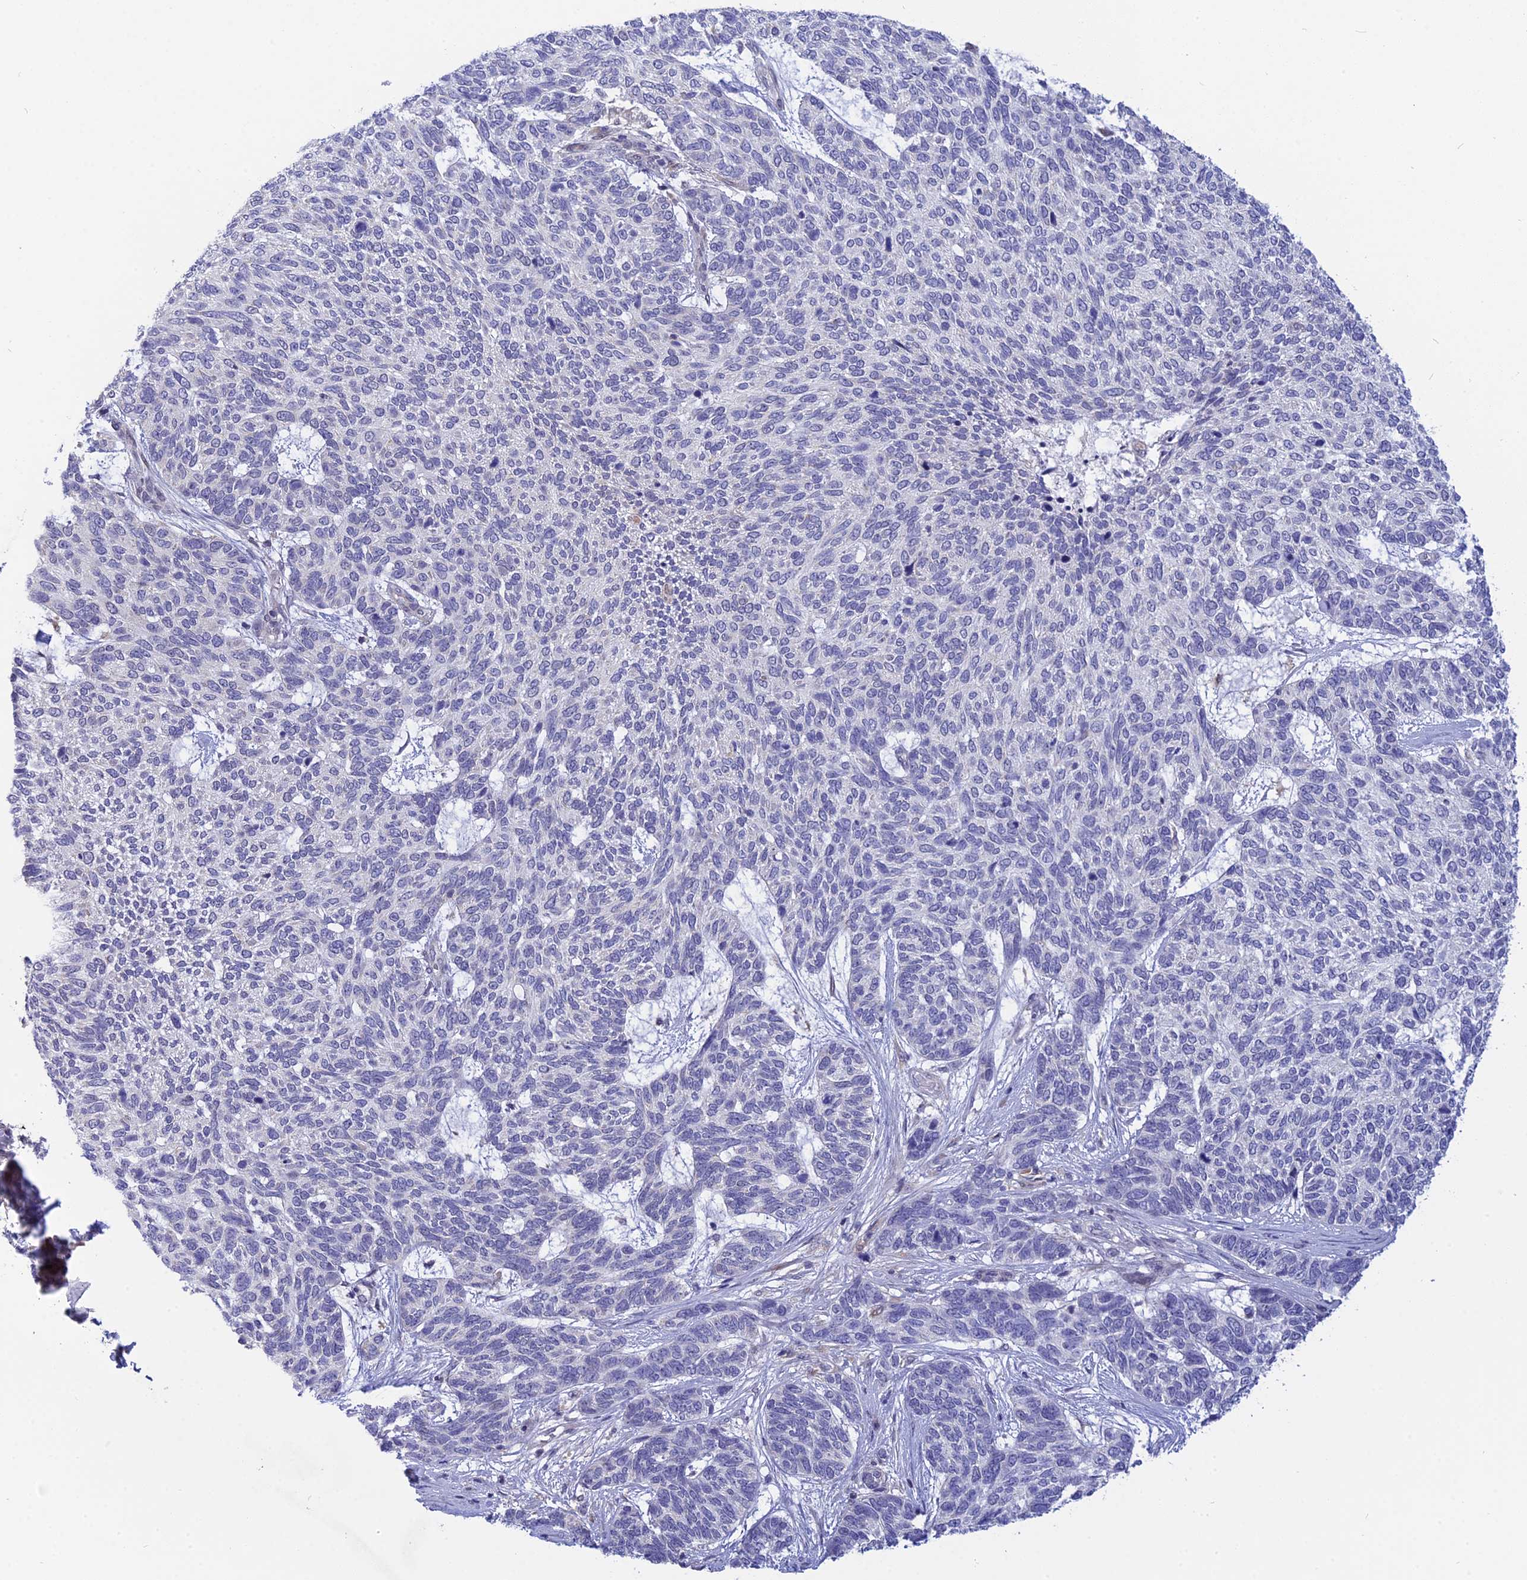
{"staining": {"intensity": "negative", "quantity": "none", "location": "none"}, "tissue": "skin cancer", "cell_type": "Tumor cells", "image_type": "cancer", "snomed": [{"axis": "morphology", "description": "Basal cell carcinoma"}, {"axis": "topography", "description": "Skin"}], "caption": "Immunohistochemical staining of human skin basal cell carcinoma exhibits no significant staining in tumor cells.", "gene": "KCTD14", "patient": {"sex": "female", "age": 65}}